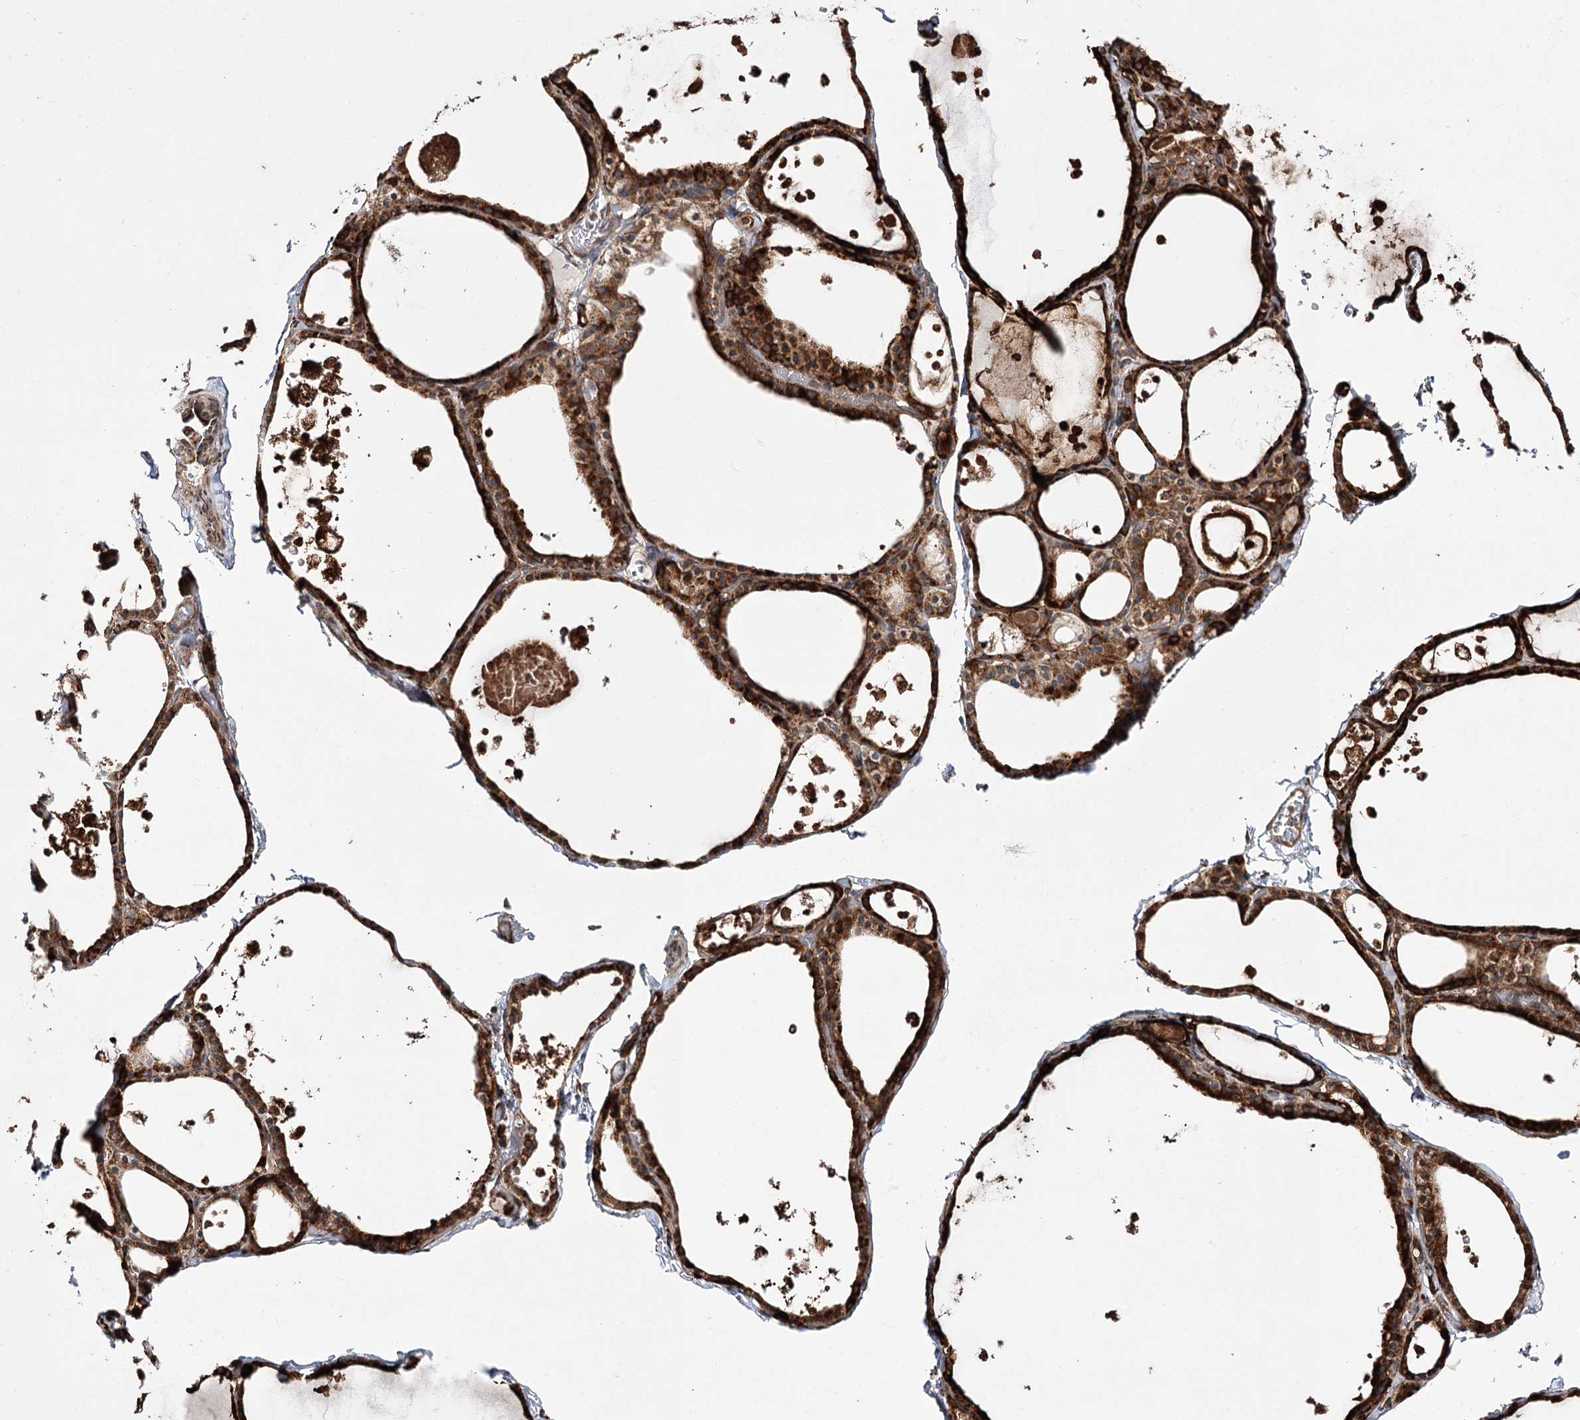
{"staining": {"intensity": "strong", "quantity": ">75%", "location": "cytoplasmic/membranous"}, "tissue": "thyroid gland", "cell_type": "Glandular cells", "image_type": "normal", "snomed": [{"axis": "morphology", "description": "Normal tissue, NOS"}, {"axis": "topography", "description": "Thyroid gland"}], "caption": "Protein staining by IHC exhibits strong cytoplasmic/membranous expression in about >75% of glandular cells in benign thyroid gland.", "gene": "FANCL", "patient": {"sex": "male", "age": 56}}